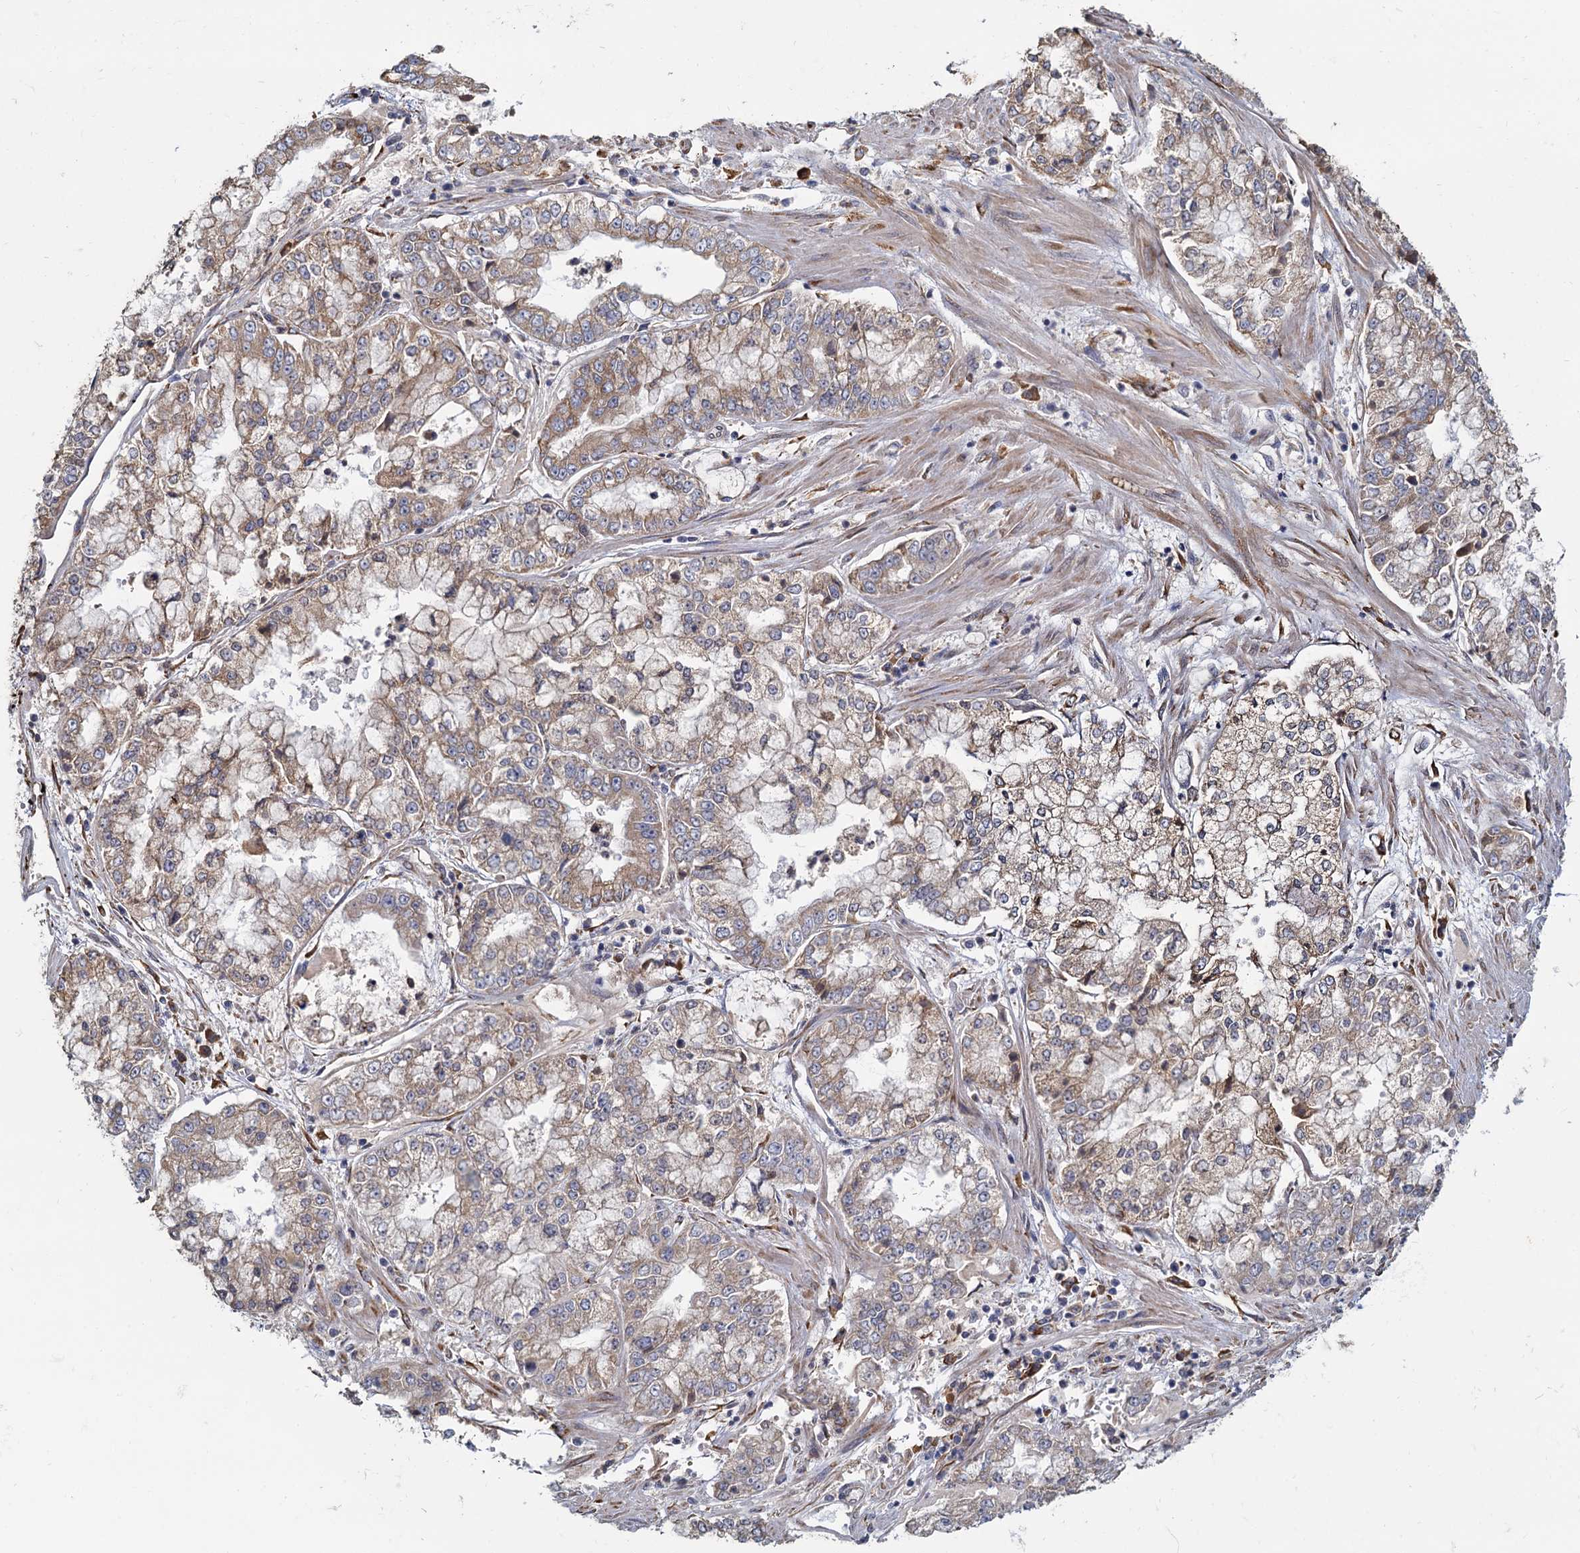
{"staining": {"intensity": "moderate", "quantity": ">75%", "location": "cytoplasmic/membranous"}, "tissue": "stomach cancer", "cell_type": "Tumor cells", "image_type": "cancer", "snomed": [{"axis": "morphology", "description": "Adenocarcinoma, NOS"}, {"axis": "topography", "description": "Stomach"}], "caption": "A brown stain highlights moderate cytoplasmic/membranous staining of a protein in human stomach adenocarcinoma tumor cells.", "gene": "LRRC51", "patient": {"sex": "male", "age": 76}}